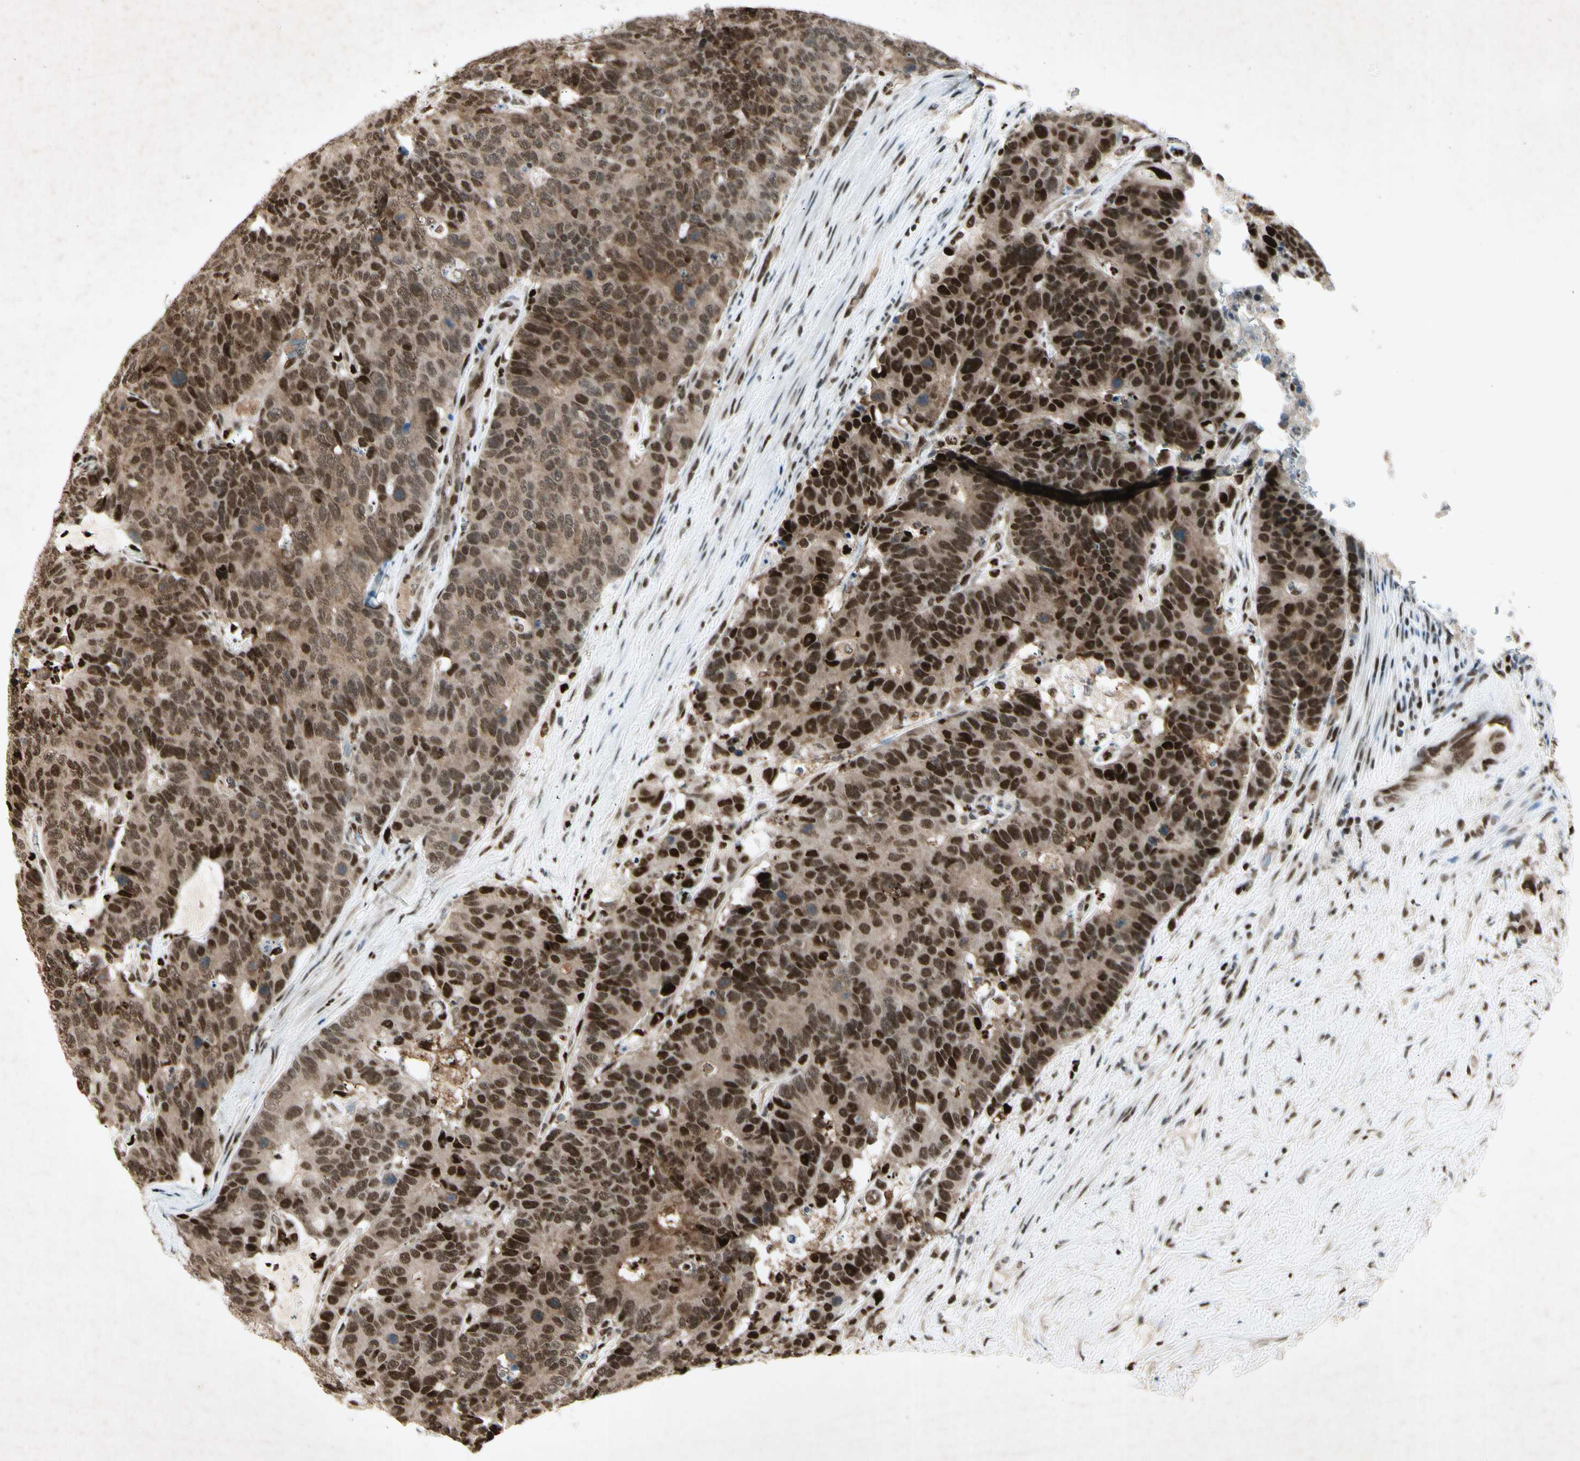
{"staining": {"intensity": "strong", "quantity": ">75%", "location": "nuclear"}, "tissue": "colorectal cancer", "cell_type": "Tumor cells", "image_type": "cancer", "snomed": [{"axis": "morphology", "description": "Adenocarcinoma, NOS"}, {"axis": "topography", "description": "Colon"}], "caption": "Colorectal cancer (adenocarcinoma) was stained to show a protein in brown. There is high levels of strong nuclear positivity in about >75% of tumor cells.", "gene": "RNF43", "patient": {"sex": "female", "age": 86}}